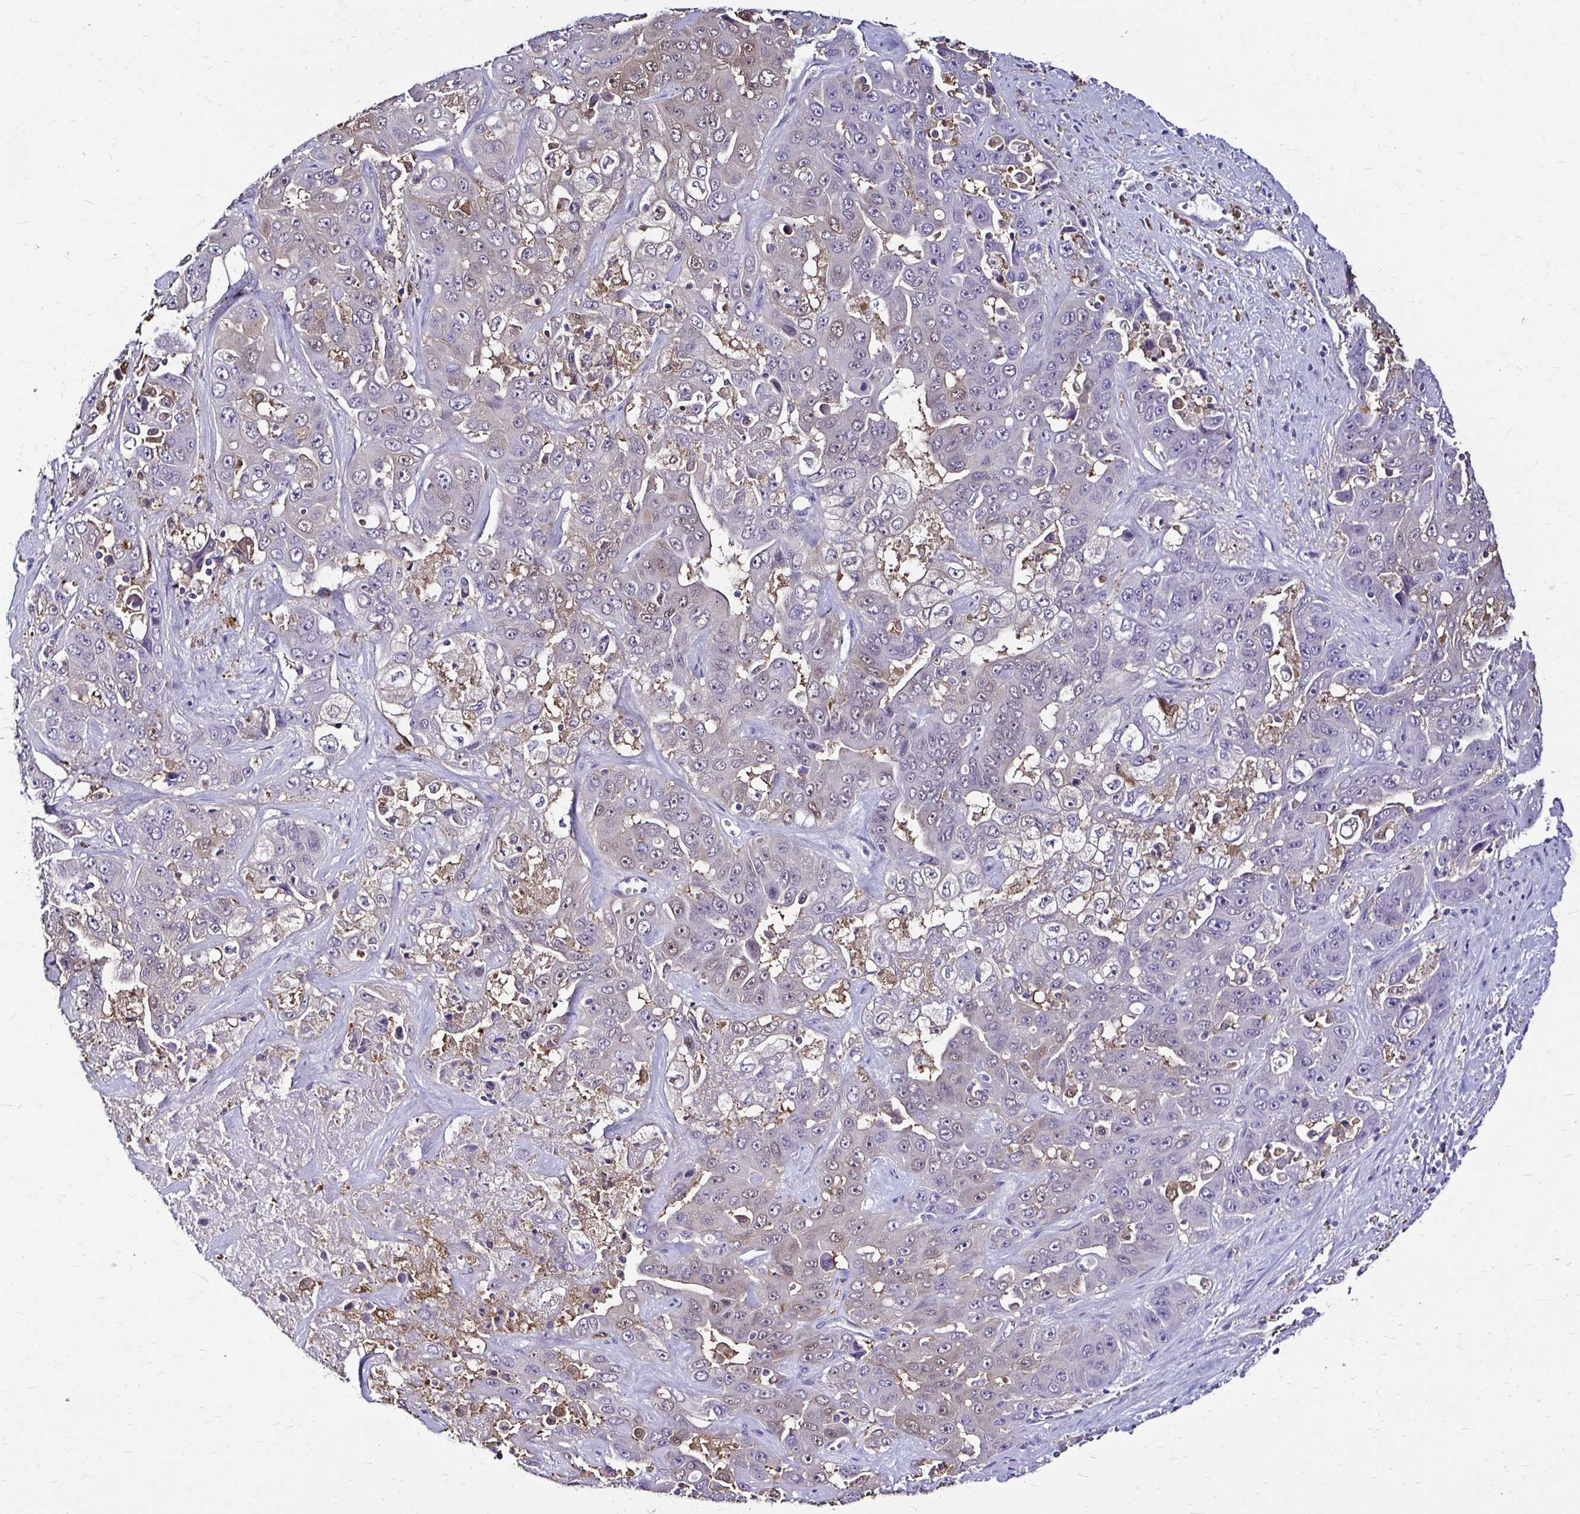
{"staining": {"intensity": "negative", "quantity": "none", "location": "none"}, "tissue": "liver cancer", "cell_type": "Tumor cells", "image_type": "cancer", "snomed": [{"axis": "morphology", "description": "Cholangiocarcinoma"}, {"axis": "topography", "description": "Liver"}], "caption": "This is an immunohistochemistry image of liver cholangiocarcinoma. There is no positivity in tumor cells.", "gene": "IDH1", "patient": {"sex": "female", "age": 52}}